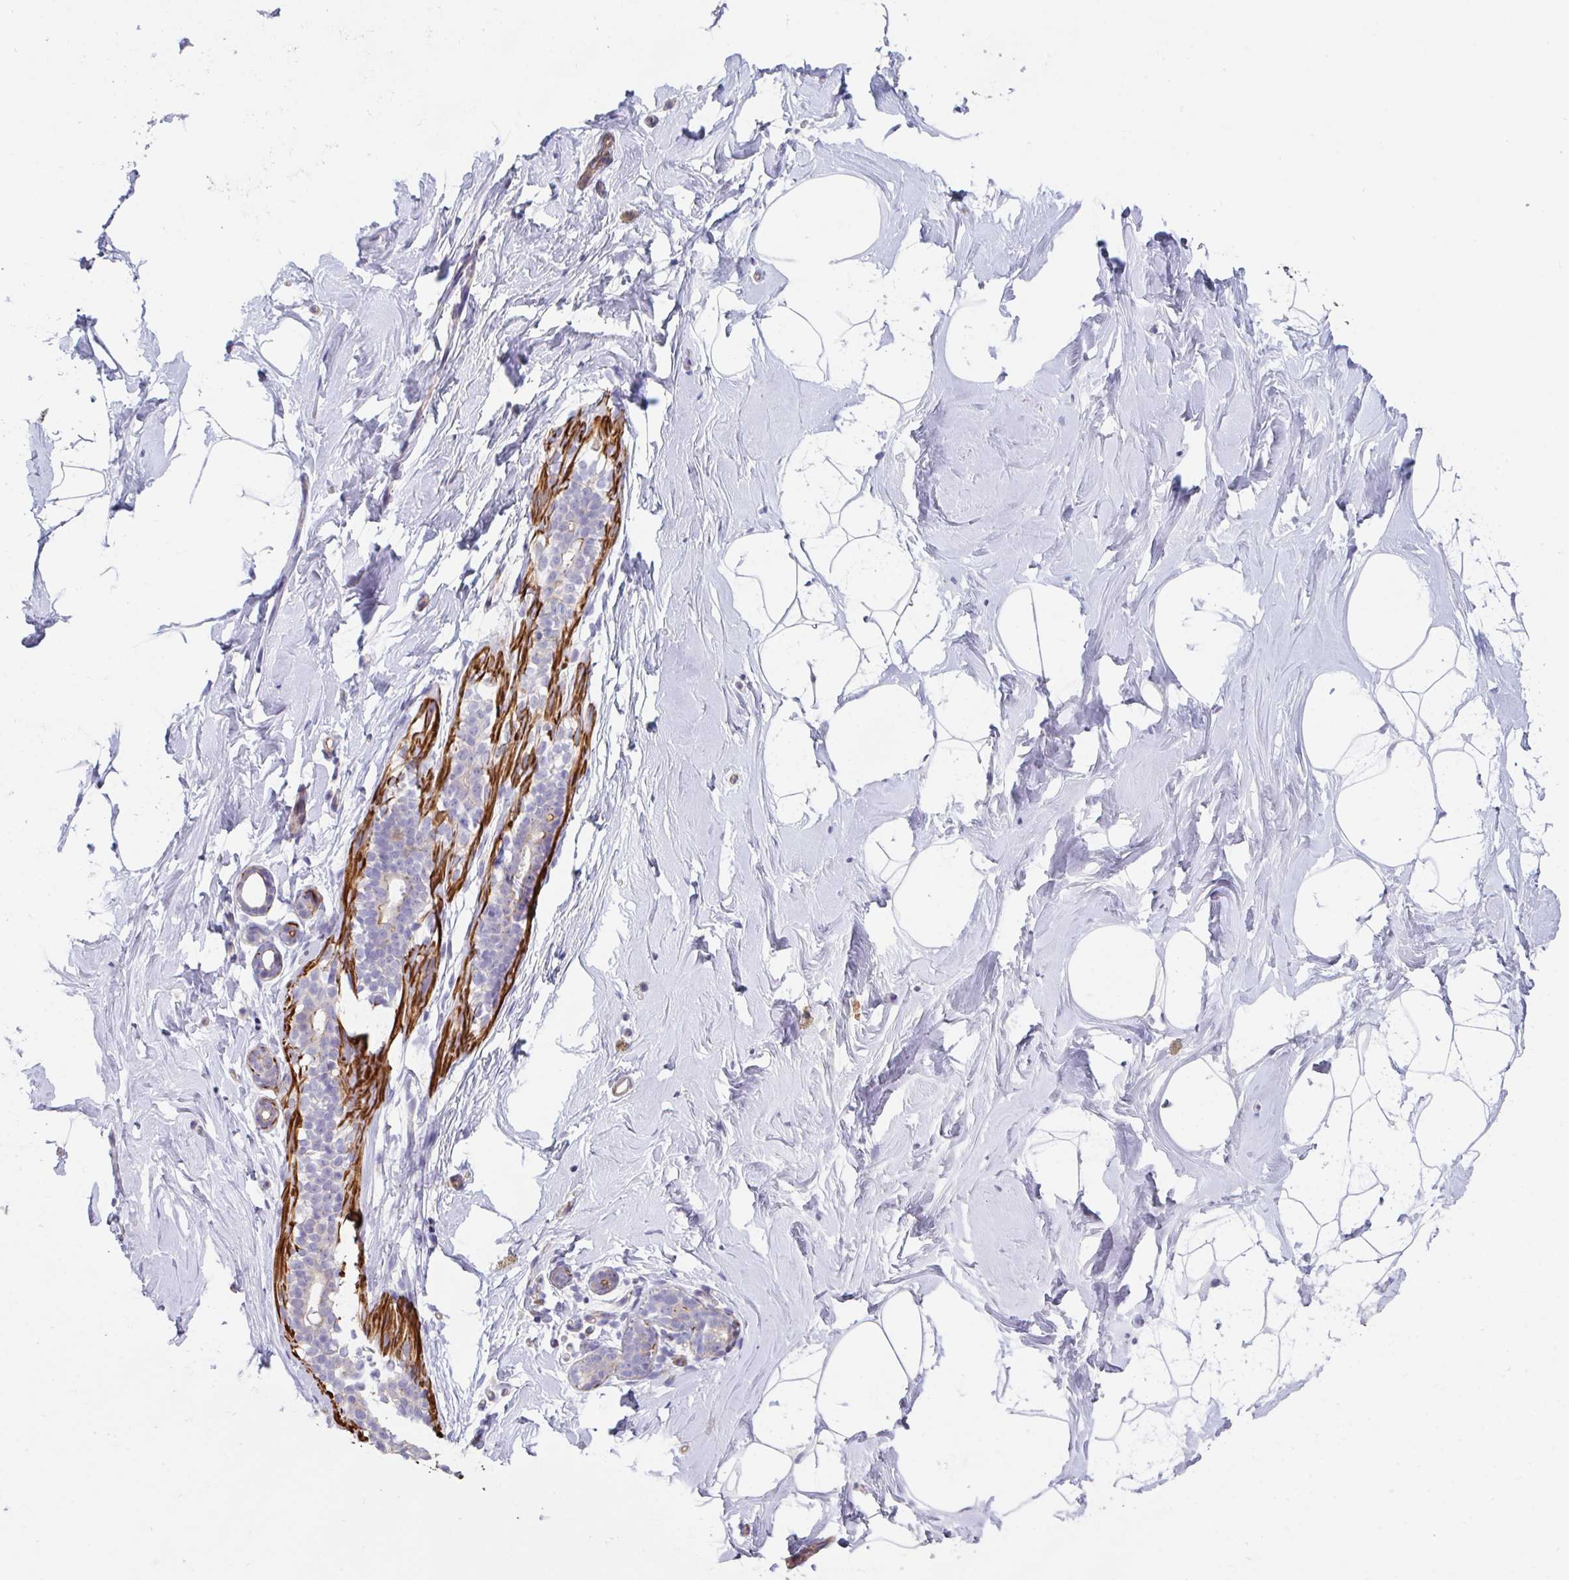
{"staining": {"intensity": "negative", "quantity": "none", "location": "none"}, "tissue": "breast", "cell_type": "Adipocytes", "image_type": "normal", "snomed": [{"axis": "morphology", "description": "Normal tissue, NOS"}, {"axis": "topography", "description": "Breast"}], "caption": "Adipocytes show no significant protein staining in normal breast. (Brightfield microscopy of DAB (3,3'-diaminobenzidine) immunohistochemistry (IHC) at high magnification).", "gene": "FZD2", "patient": {"sex": "female", "age": 32}}